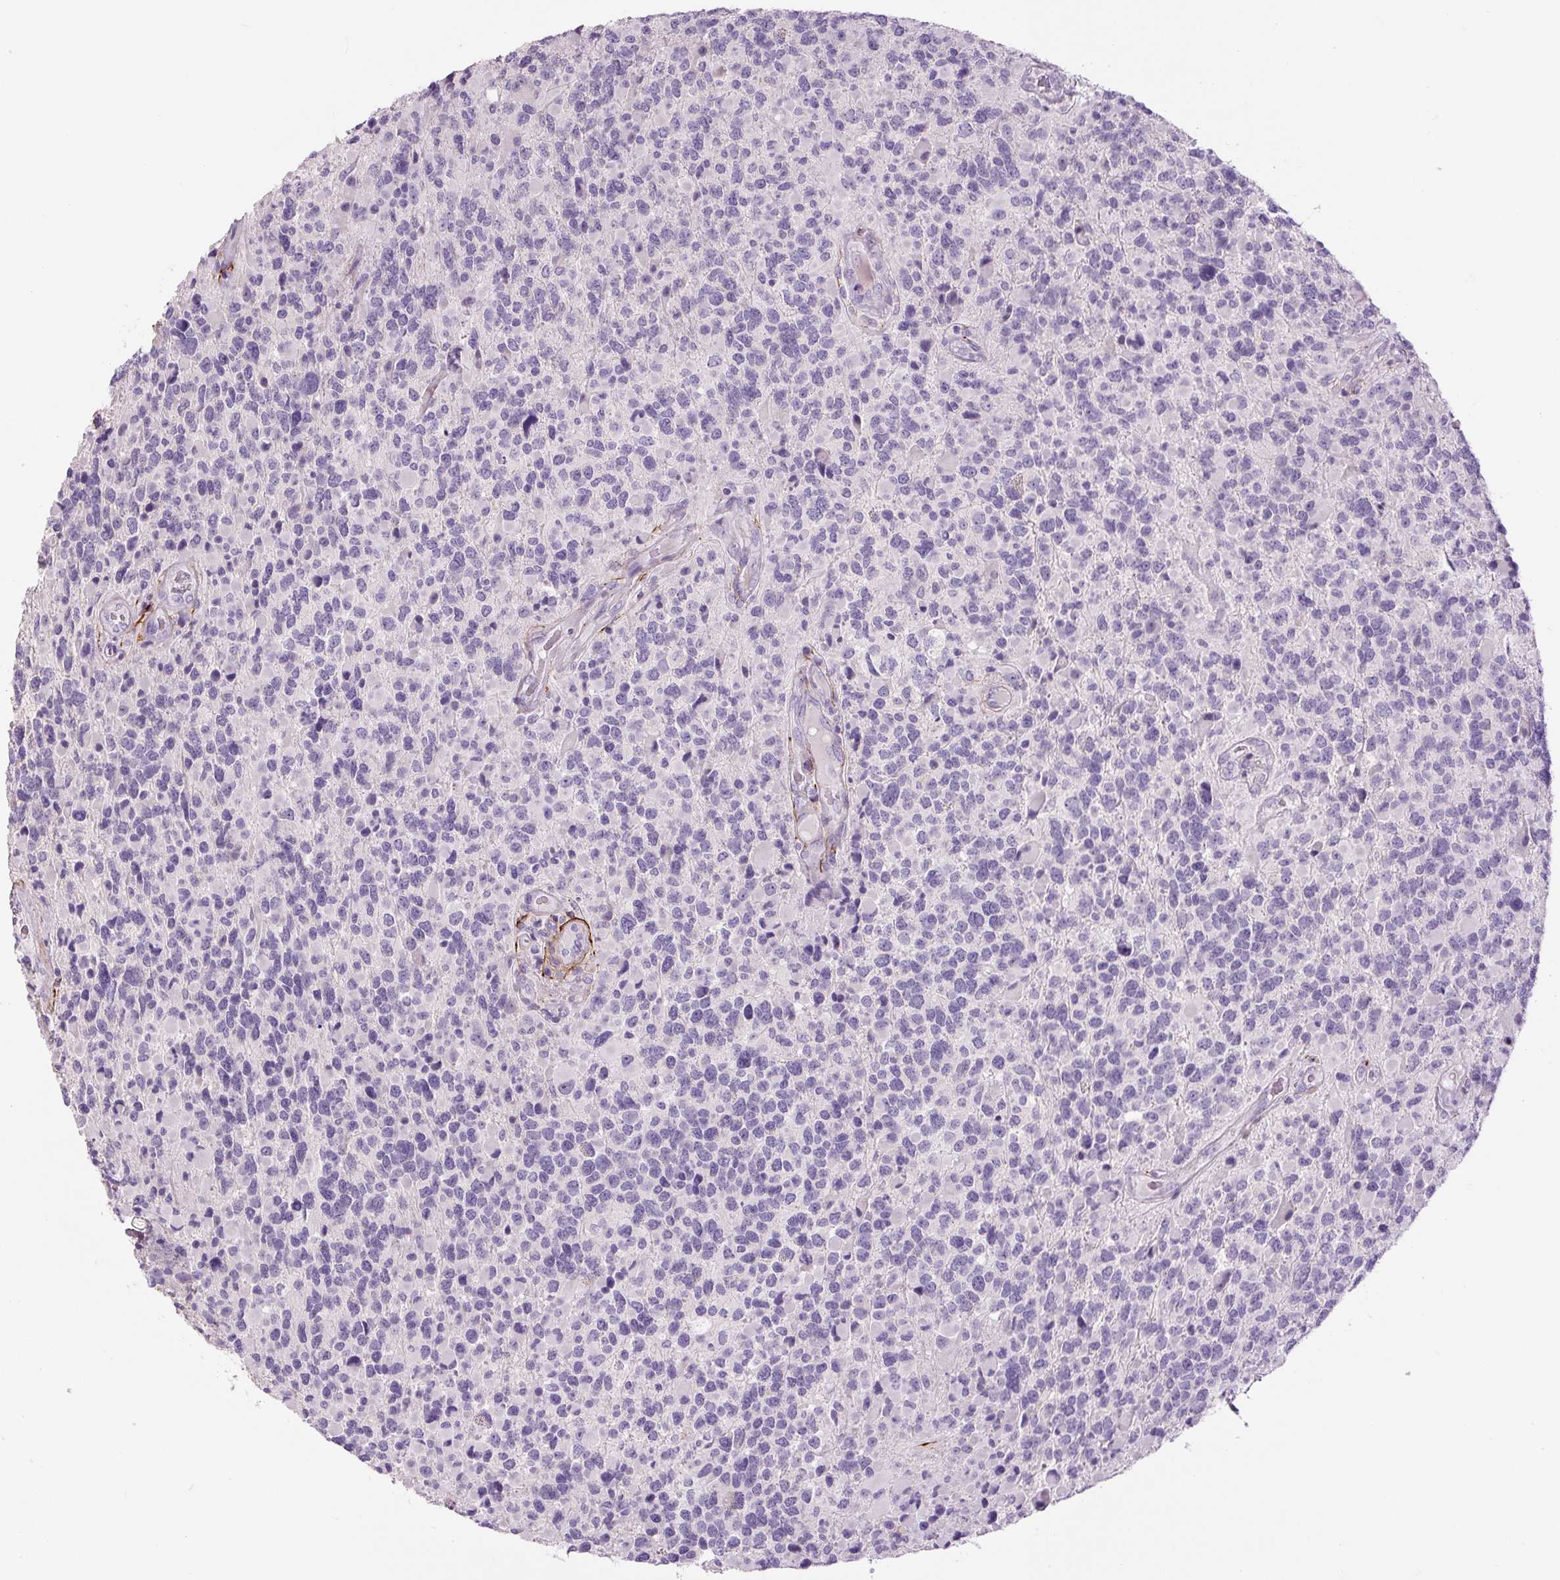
{"staining": {"intensity": "negative", "quantity": "none", "location": "none"}, "tissue": "glioma", "cell_type": "Tumor cells", "image_type": "cancer", "snomed": [{"axis": "morphology", "description": "Glioma, malignant, High grade"}, {"axis": "topography", "description": "Brain"}], "caption": "Glioma stained for a protein using immunohistochemistry (IHC) shows no expression tumor cells.", "gene": "FBN1", "patient": {"sex": "female", "age": 40}}